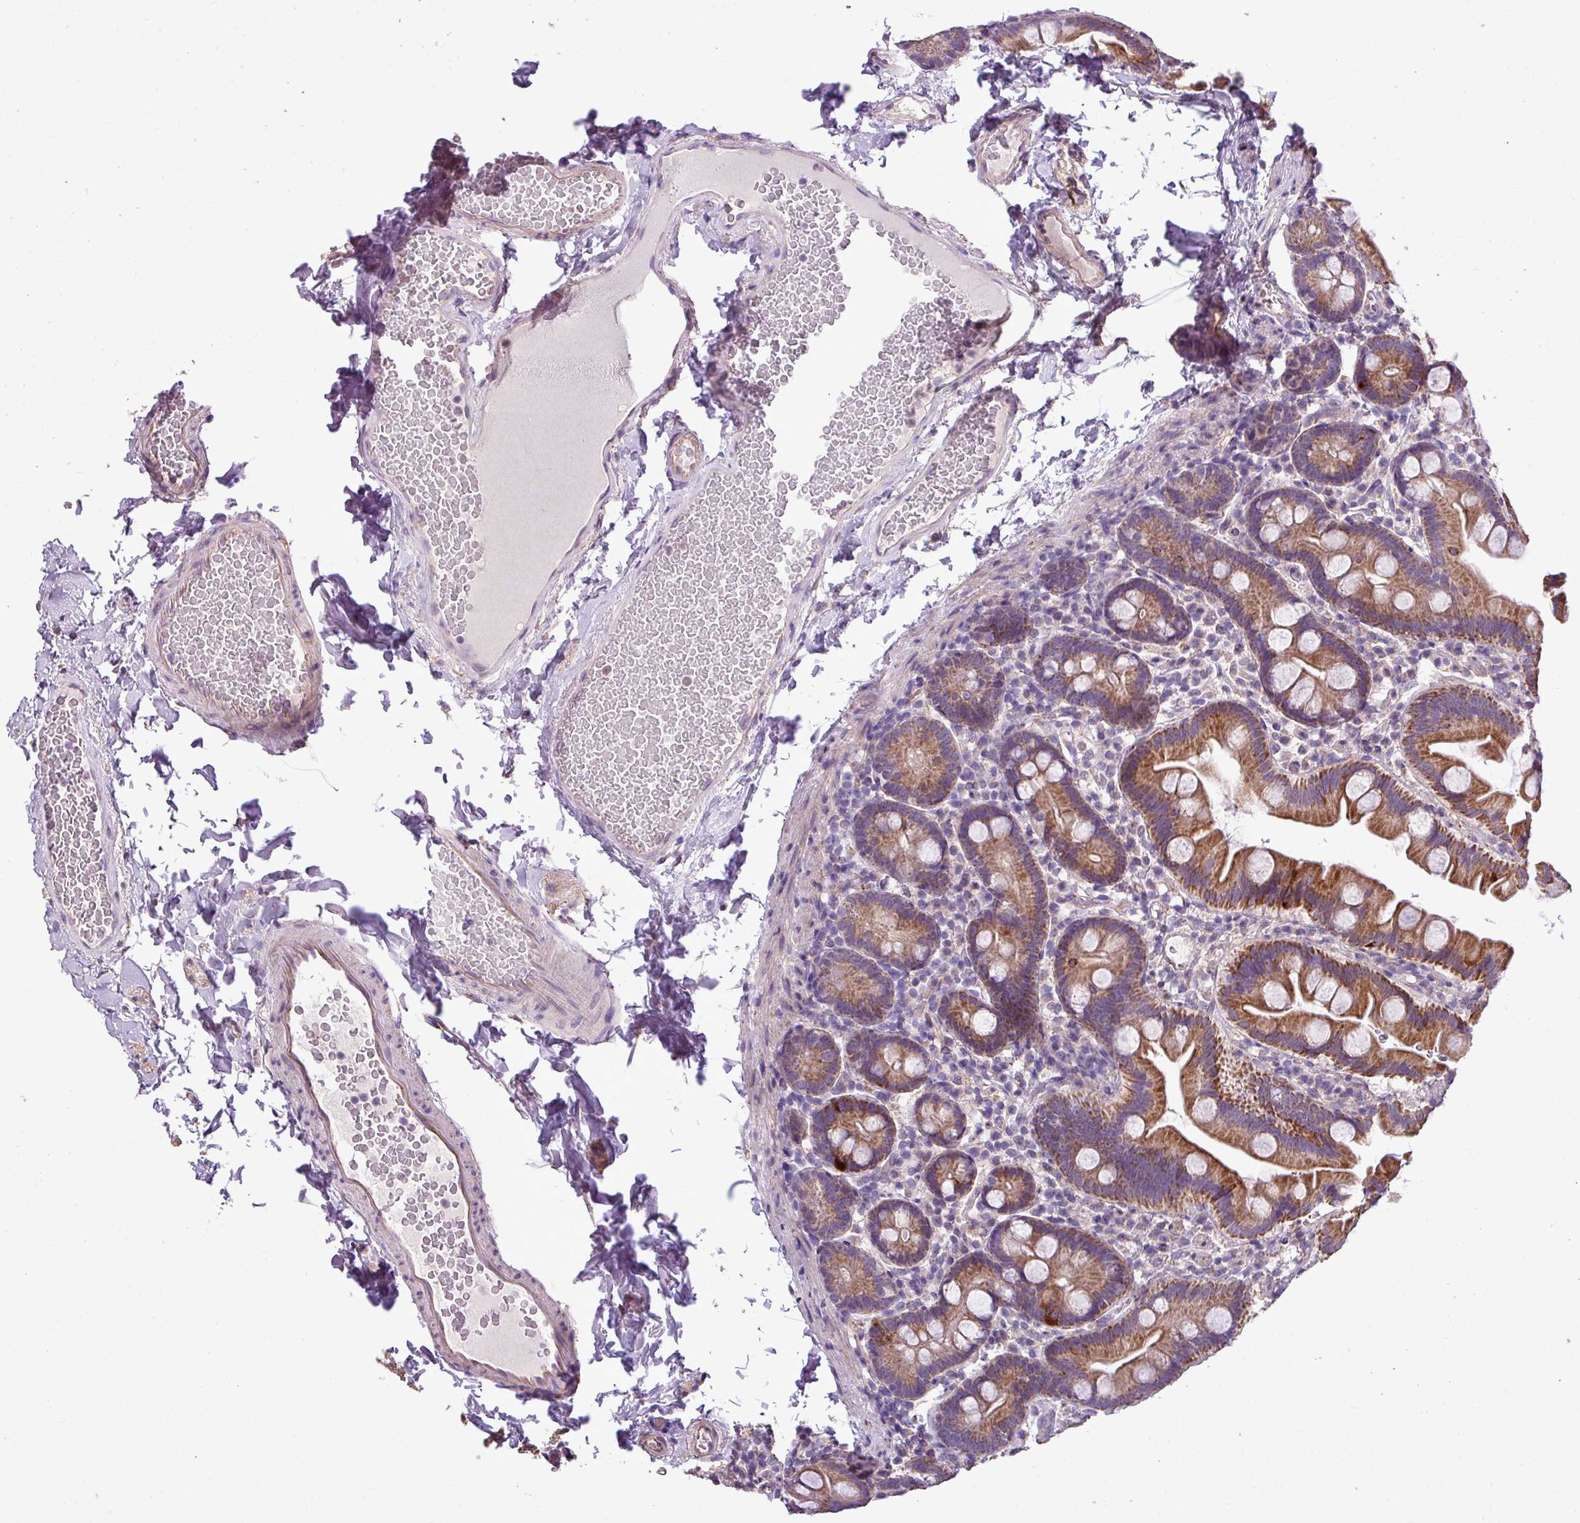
{"staining": {"intensity": "moderate", "quantity": ">75%", "location": "cytoplasmic/membranous"}, "tissue": "small intestine", "cell_type": "Glandular cells", "image_type": "normal", "snomed": [{"axis": "morphology", "description": "Normal tissue, NOS"}, {"axis": "topography", "description": "Small intestine"}], "caption": "IHC micrograph of benign small intestine: human small intestine stained using immunohistochemistry (IHC) reveals medium levels of moderate protein expression localized specifically in the cytoplasmic/membranous of glandular cells, appearing as a cytoplasmic/membranous brown color.", "gene": "ALDH2", "patient": {"sex": "female", "age": 68}}